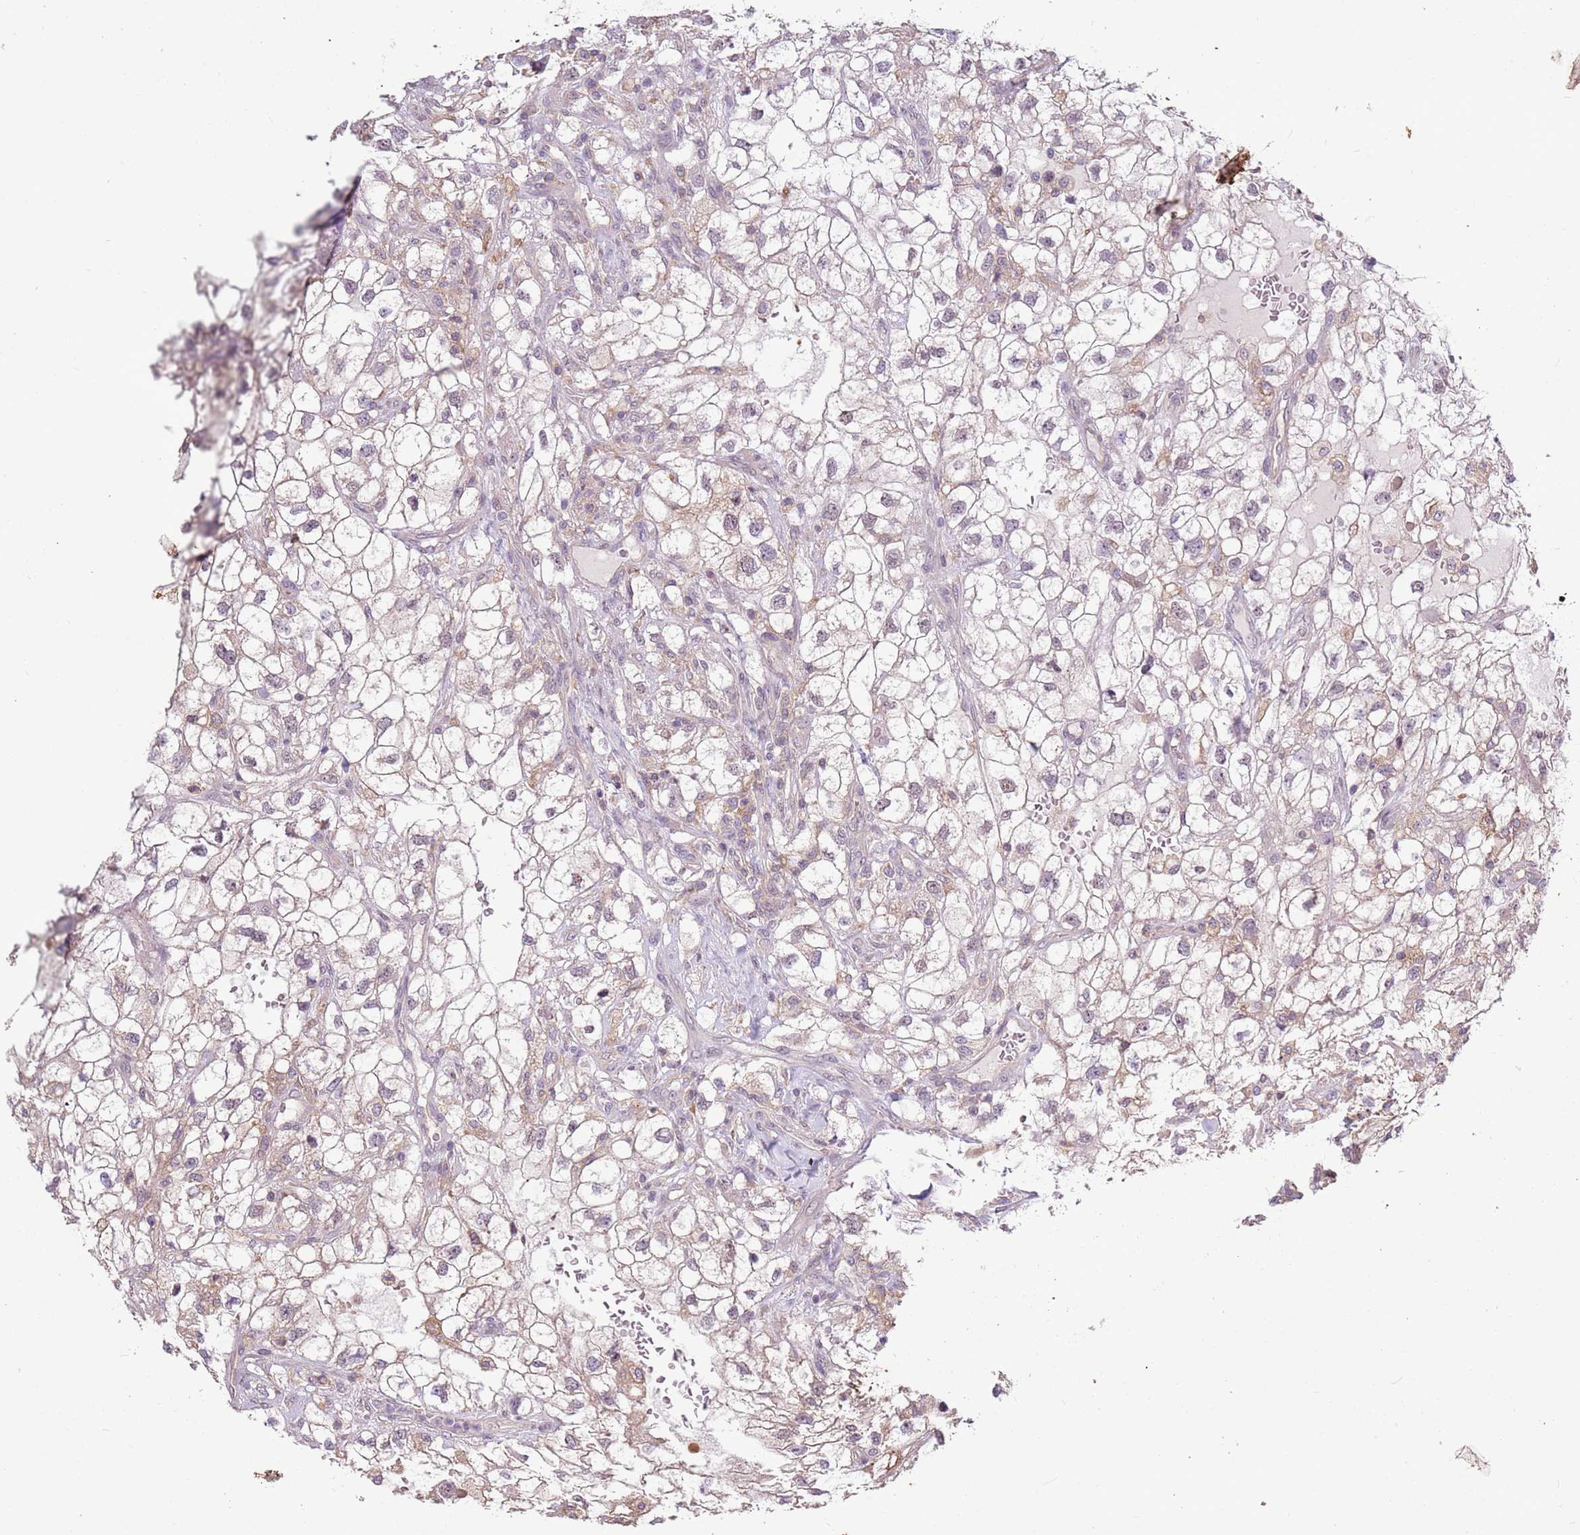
{"staining": {"intensity": "weak", "quantity": "25%-75%", "location": "cytoplasmic/membranous"}, "tissue": "renal cancer", "cell_type": "Tumor cells", "image_type": "cancer", "snomed": [{"axis": "morphology", "description": "Adenocarcinoma, NOS"}, {"axis": "topography", "description": "Kidney"}], "caption": "Immunohistochemistry (IHC) image of human renal cancer (adenocarcinoma) stained for a protein (brown), which reveals low levels of weak cytoplasmic/membranous expression in about 25%-75% of tumor cells.", "gene": "CAPN9", "patient": {"sex": "male", "age": 59}}